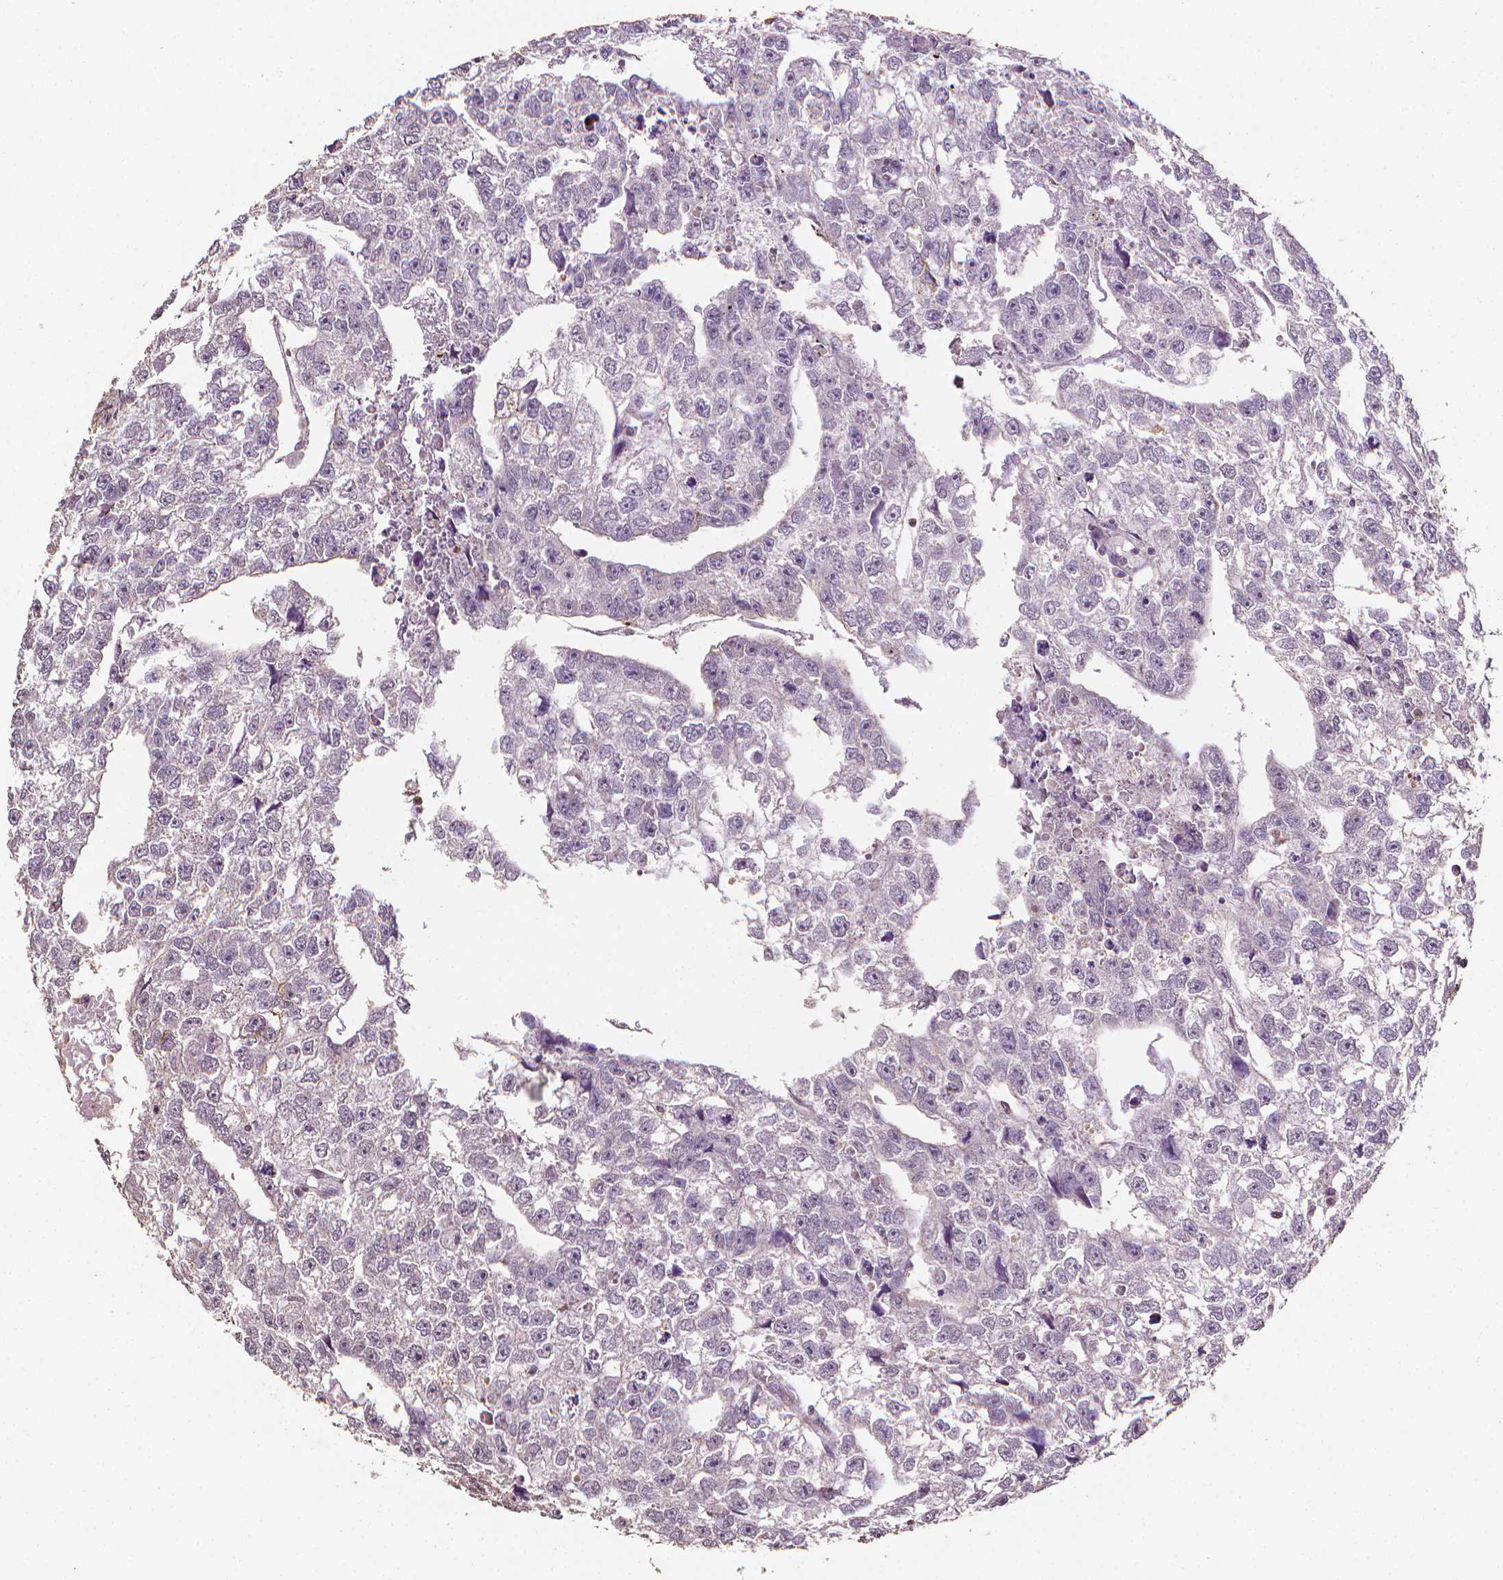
{"staining": {"intensity": "negative", "quantity": "none", "location": "none"}, "tissue": "testis cancer", "cell_type": "Tumor cells", "image_type": "cancer", "snomed": [{"axis": "morphology", "description": "Carcinoma, Embryonal, NOS"}, {"axis": "morphology", "description": "Teratoma, malignant, NOS"}, {"axis": "topography", "description": "Testis"}], "caption": "Immunohistochemistry micrograph of neoplastic tissue: testis cancer (embryonal carcinoma) stained with DAB (3,3'-diaminobenzidine) reveals no significant protein positivity in tumor cells.", "gene": "DCN", "patient": {"sex": "male", "age": 44}}